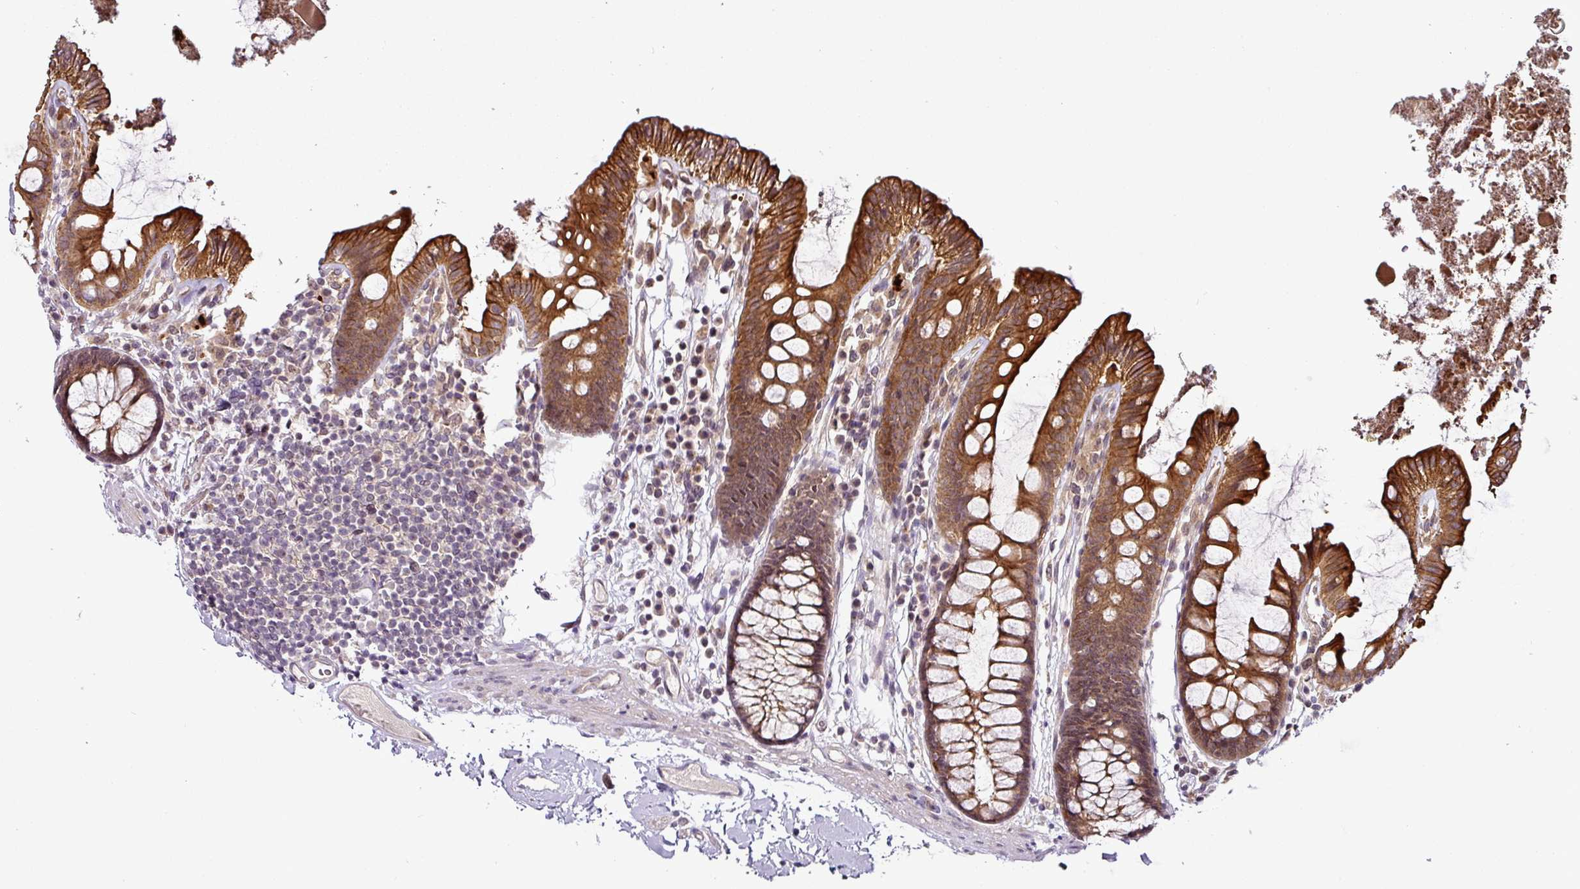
{"staining": {"intensity": "moderate", "quantity": ">75%", "location": "cytoplasmic/membranous"}, "tissue": "colon", "cell_type": "Endothelial cells", "image_type": "normal", "snomed": [{"axis": "morphology", "description": "Normal tissue, NOS"}, {"axis": "topography", "description": "Colon"}], "caption": "The histopathology image exhibits staining of benign colon, revealing moderate cytoplasmic/membranous protein positivity (brown color) within endothelial cells.", "gene": "DCAF13", "patient": {"sex": "male", "age": 84}}